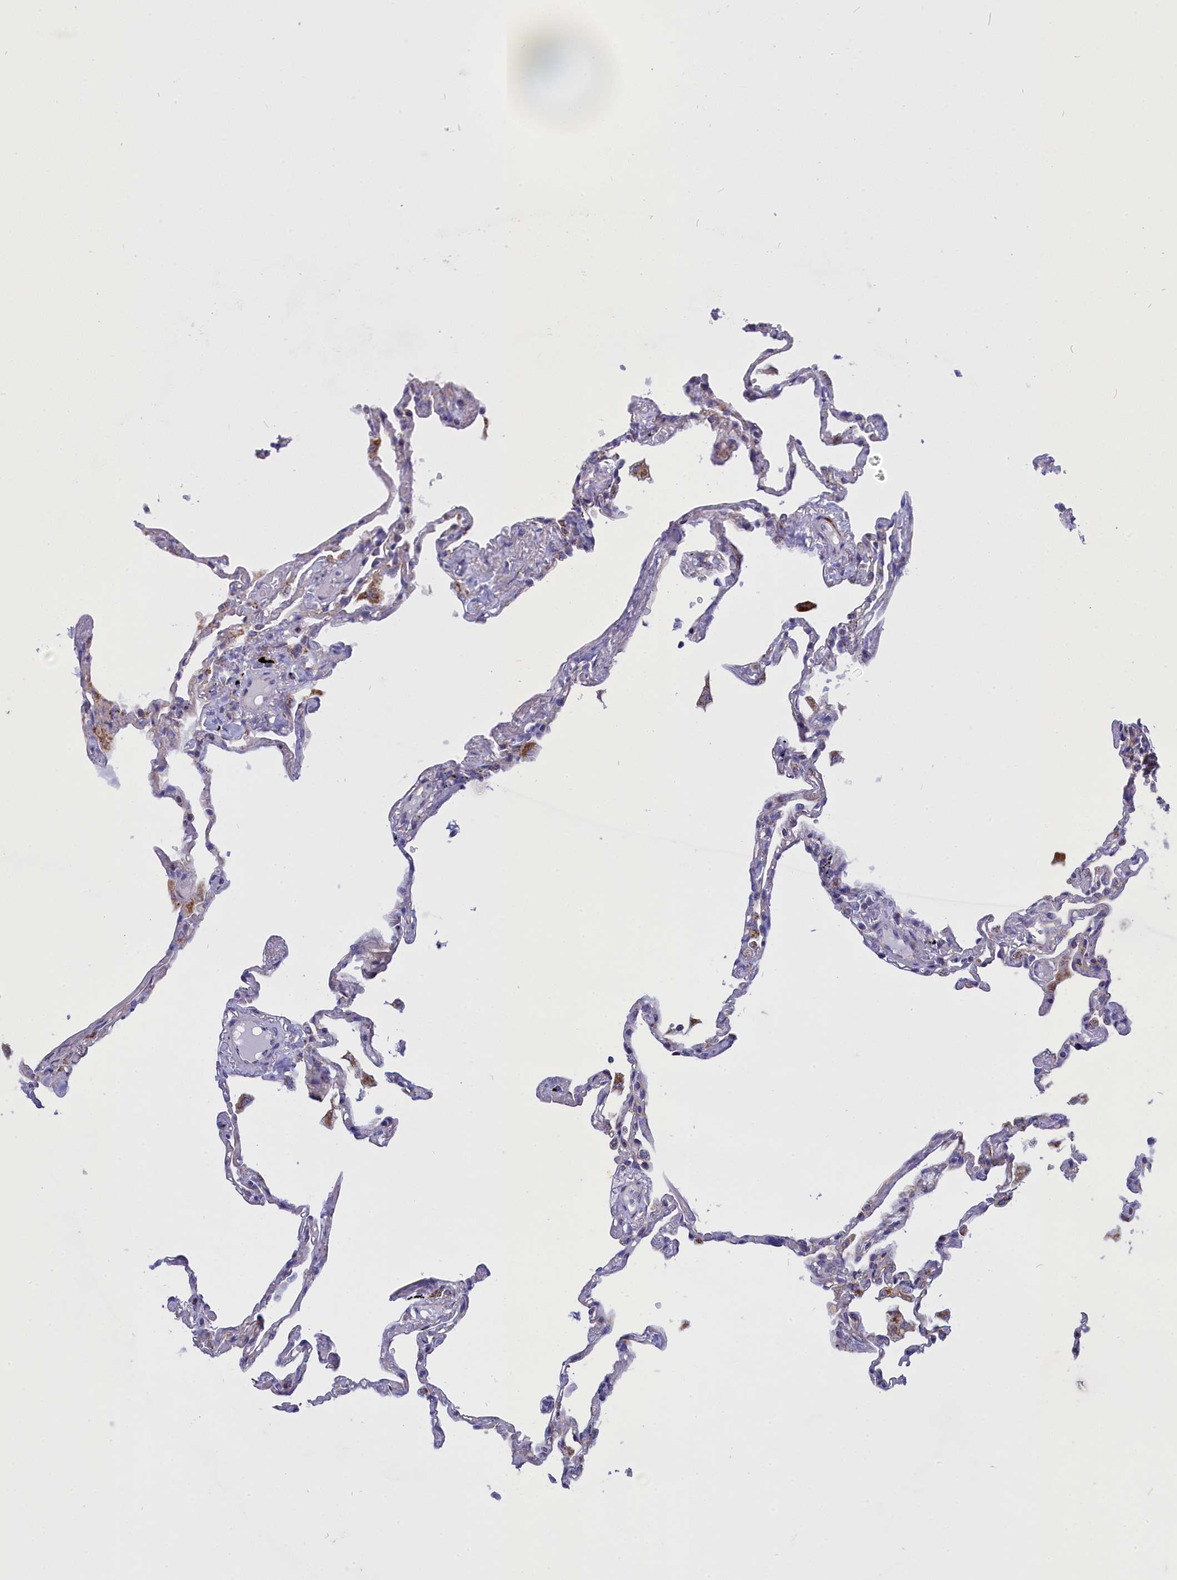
{"staining": {"intensity": "moderate", "quantity": "<25%", "location": "cytoplasmic/membranous"}, "tissue": "lung", "cell_type": "Alveolar cells", "image_type": "normal", "snomed": [{"axis": "morphology", "description": "Normal tissue, NOS"}, {"axis": "topography", "description": "Lung"}], "caption": "Immunohistochemistry of normal lung demonstrates low levels of moderate cytoplasmic/membranous positivity in approximately <25% of alveolar cells.", "gene": "CCRL2", "patient": {"sex": "female", "age": 67}}